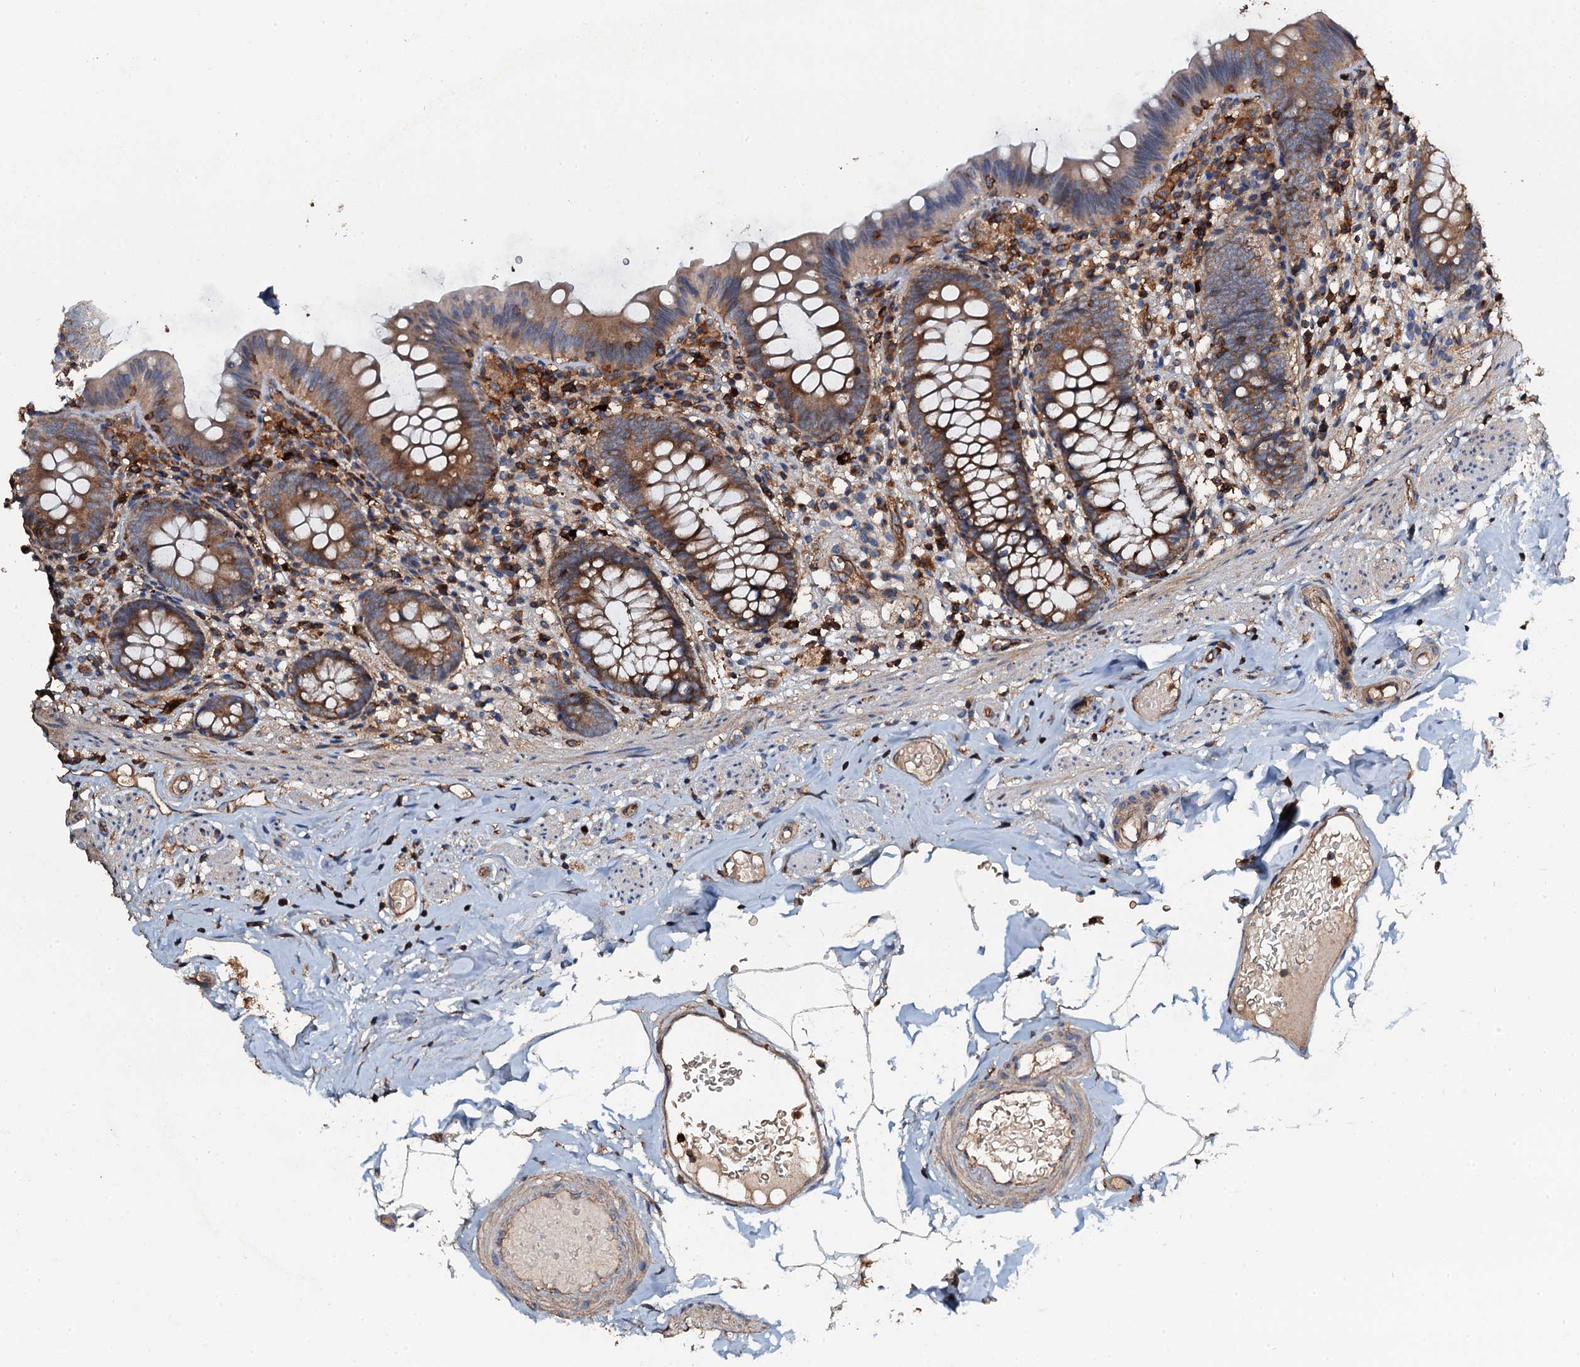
{"staining": {"intensity": "moderate", "quantity": ">75%", "location": "cytoplasmic/membranous"}, "tissue": "appendix", "cell_type": "Glandular cells", "image_type": "normal", "snomed": [{"axis": "morphology", "description": "Normal tissue, NOS"}, {"axis": "topography", "description": "Appendix"}], "caption": "Appendix stained with DAB IHC reveals medium levels of moderate cytoplasmic/membranous staining in about >75% of glandular cells. Using DAB (brown) and hematoxylin (blue) stains, captured at high magnification using brightfield microscopy.", "gene": "GRK2", "patient": {"sex": "male", "age": 55}}